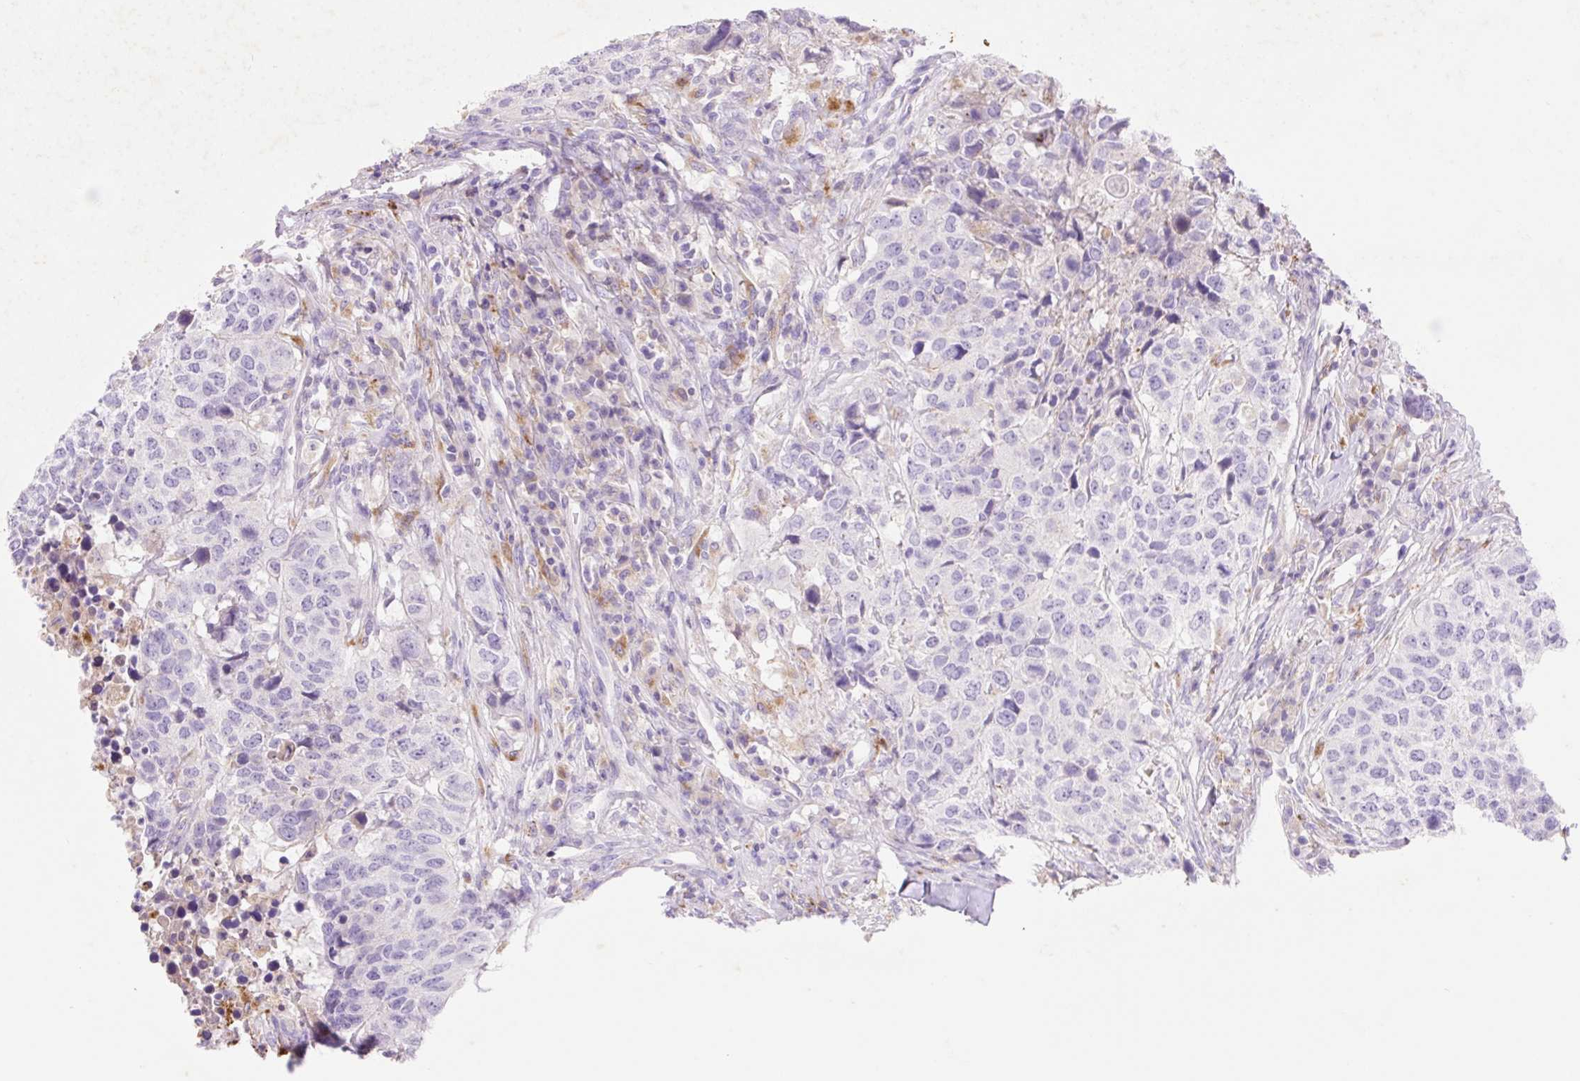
{"staining": {"intensity": "negative", "quantity": "none", "location": "none"}, "tissue": "head and neck cancer", "cell_type": "Tumor cells", "image_type": "cancer", "snomed": [{"axis": "morphology", "description": "Normal tissue, NOS"}, {"axis": "morphology", "description": "Squamous cell carcinoma, NOS"}, {"axis": "topography", "description": "Skeletal muscle"}, {"axis": "topography", "description": "Vascular tissue"}, {"axis": "topography", "description": "Peripheral nerve tissue"}, {"axis": "topography", "description": "Head-Neck"}], "caption": "Head and neck cancer (squamous cell carcinoma) was stained to show a protein in brown. There is no significant staining in tumor cells.", "gene": "HEXA", "patient": {"sex": "male", "age": 66}}